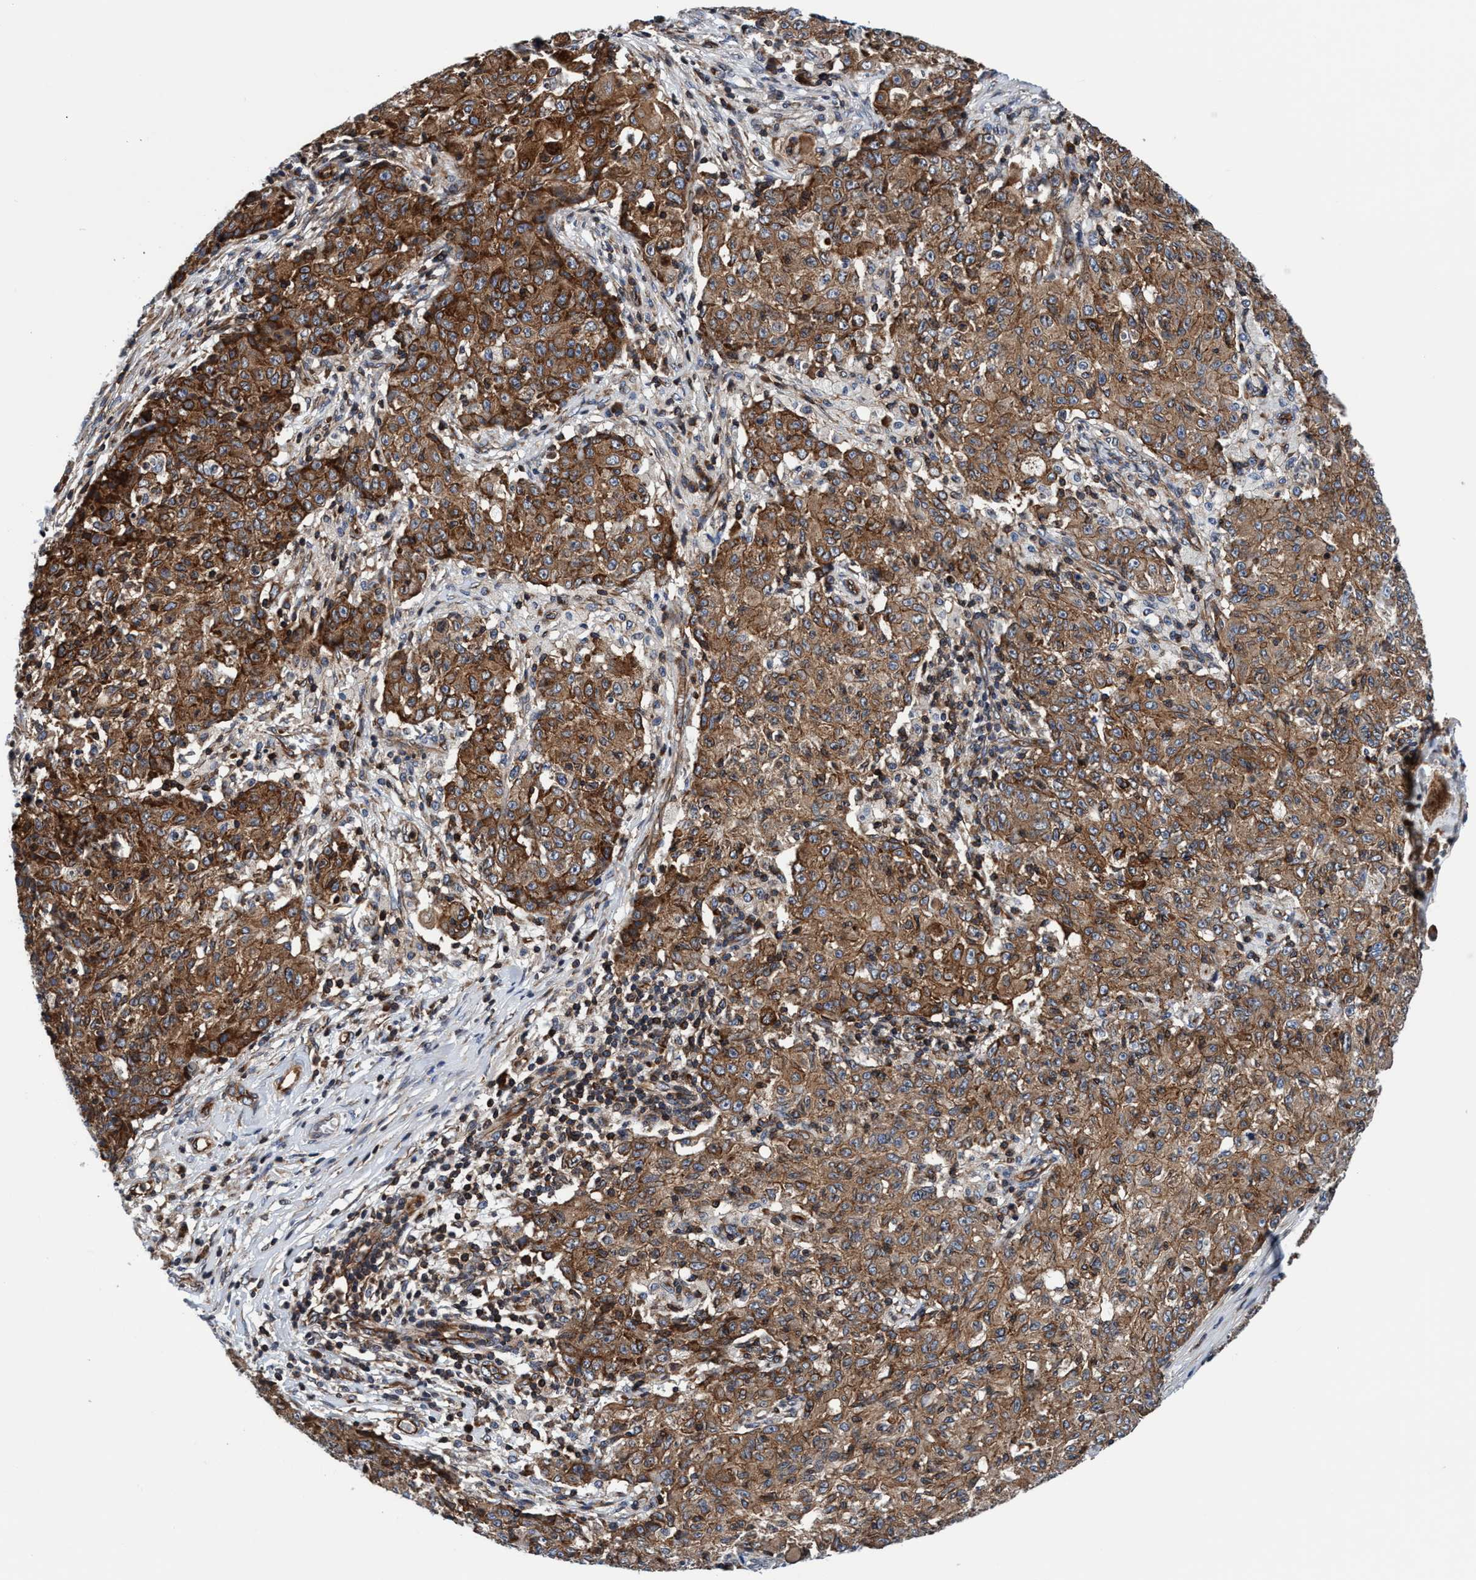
{"staining": {"intensity": "strong", "quantity": ">75%", "location": "cytoplasmic/membranous"}, "tissue": "ovarian cancer", "cell_type": "Tumor cells", "image_type": "cancer", "snomed": [{"axis": "morphology", "description": "Carcinoma, endometroid"}, {"axis": "topography", "description": "Ovary"}], "caption": "This is a histology image of immunohistochemistry staining of ovarian endometroid carcinoma, which shows strong staining in the cytoplasmic/membranous of tumor cells.", "gene": "MCM3AP", "patient": {"sex": "female", "age": 42}}